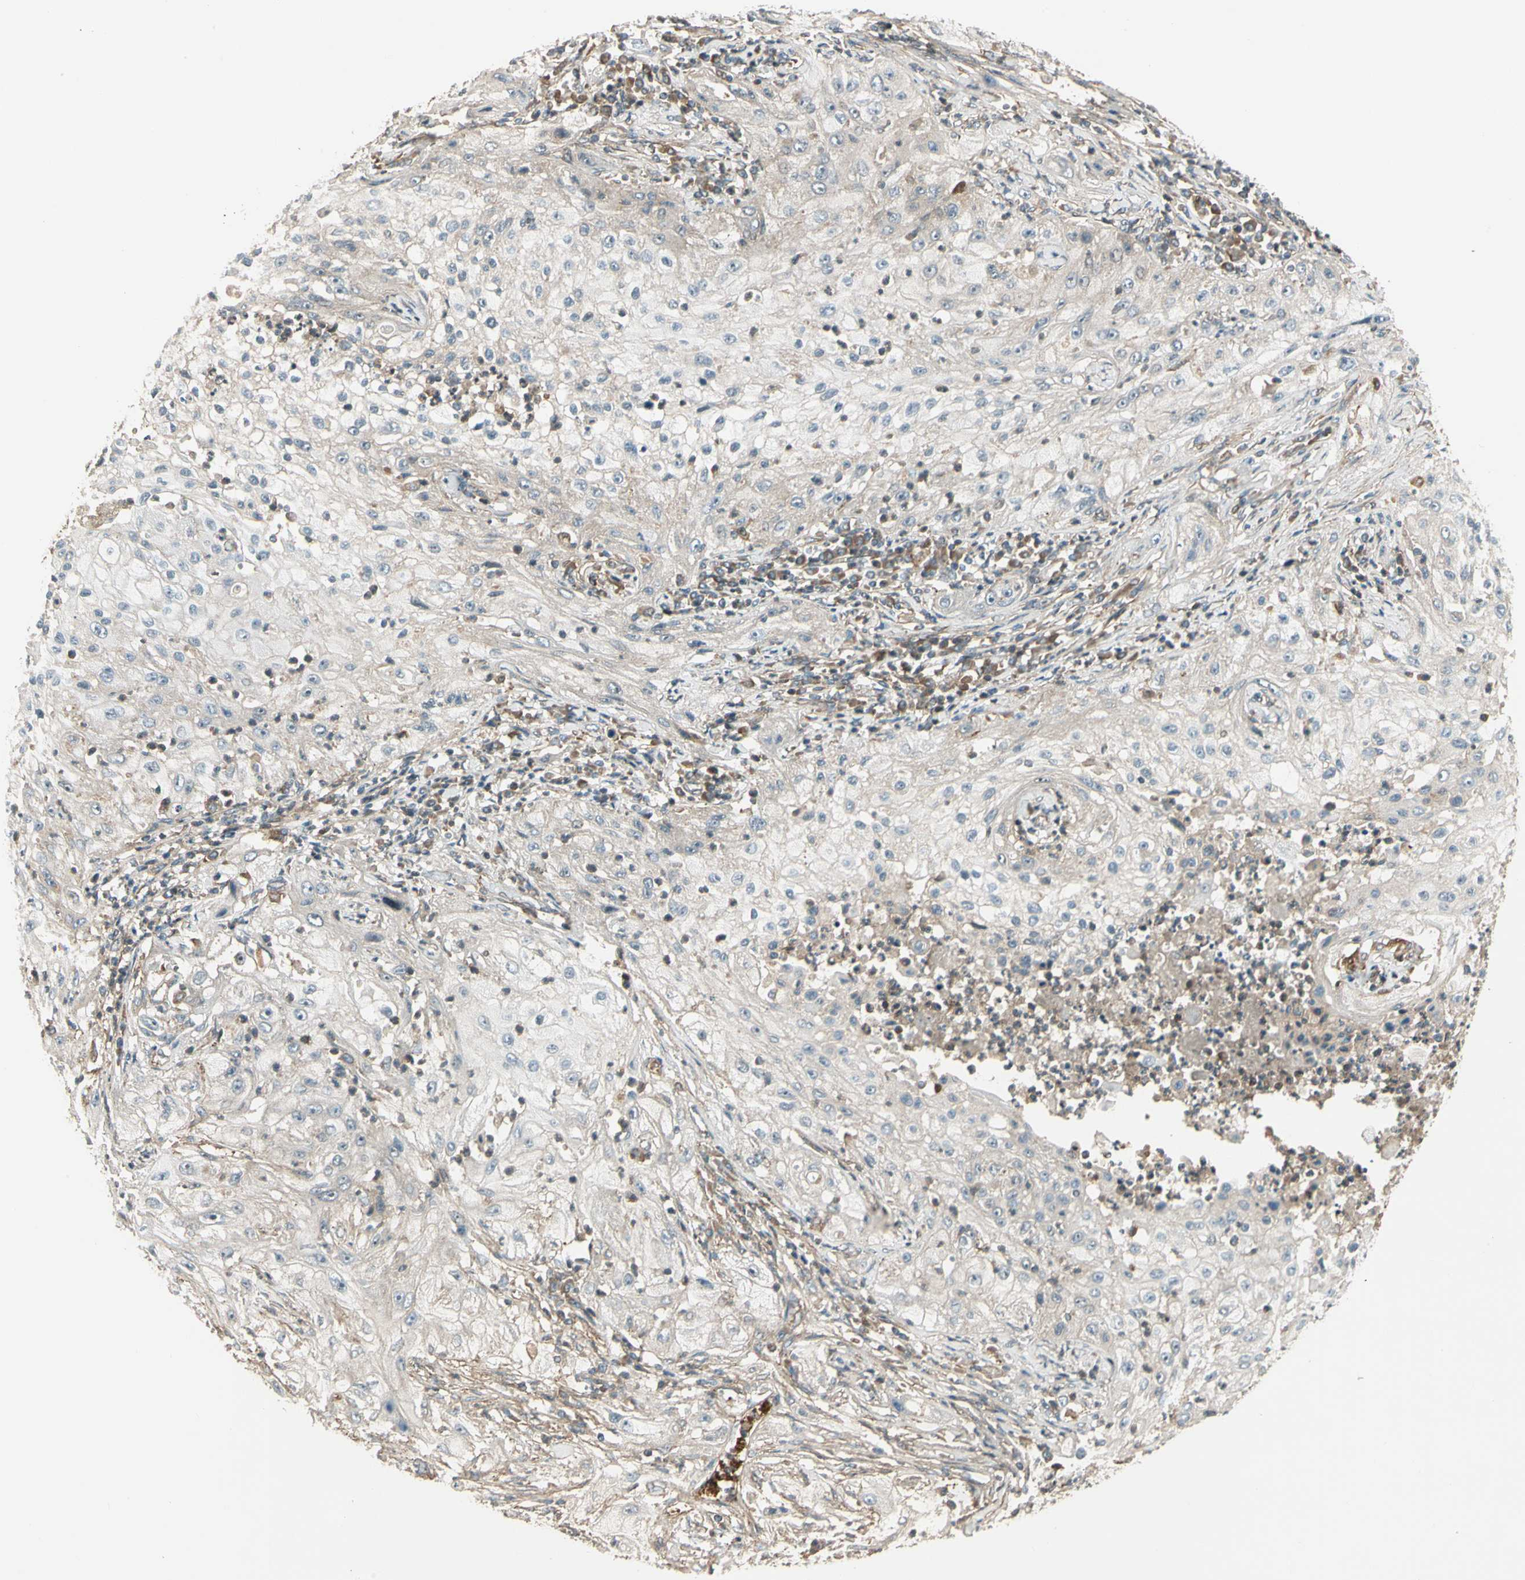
{"staining": {"intensity": "weak", "quantity": "25%-75%", "location": "cytoplasmic/membranous"}, "tissue": "lung cancer", "cell_type": "Tumor cells", "image_type": "cancer", "snomed": [{"axis": "morphology", "description": "Inflammation, NOS"}, {"axis": "morphology", "description": "Squamous cell carcinoma, NOS"}, {"axis": "topography", "description": "Lymph node"}, {"axis": "topography", "description": "Soft tissue"}, {"axis": "topography", "description": "Lung"}], "caption": "Protein staining by immunohistochemistry (IHC) exhibits weak cytoplasmic/membranous positivity in approximately 25%-75% of tumor cells in lung cancer. (DAB (3,3'-diaminobenzidine) = brown stain, brightfield microscopy at high magnification).", "gene": "FKBP15", "patient": {"sex": "male", "age": 66}}